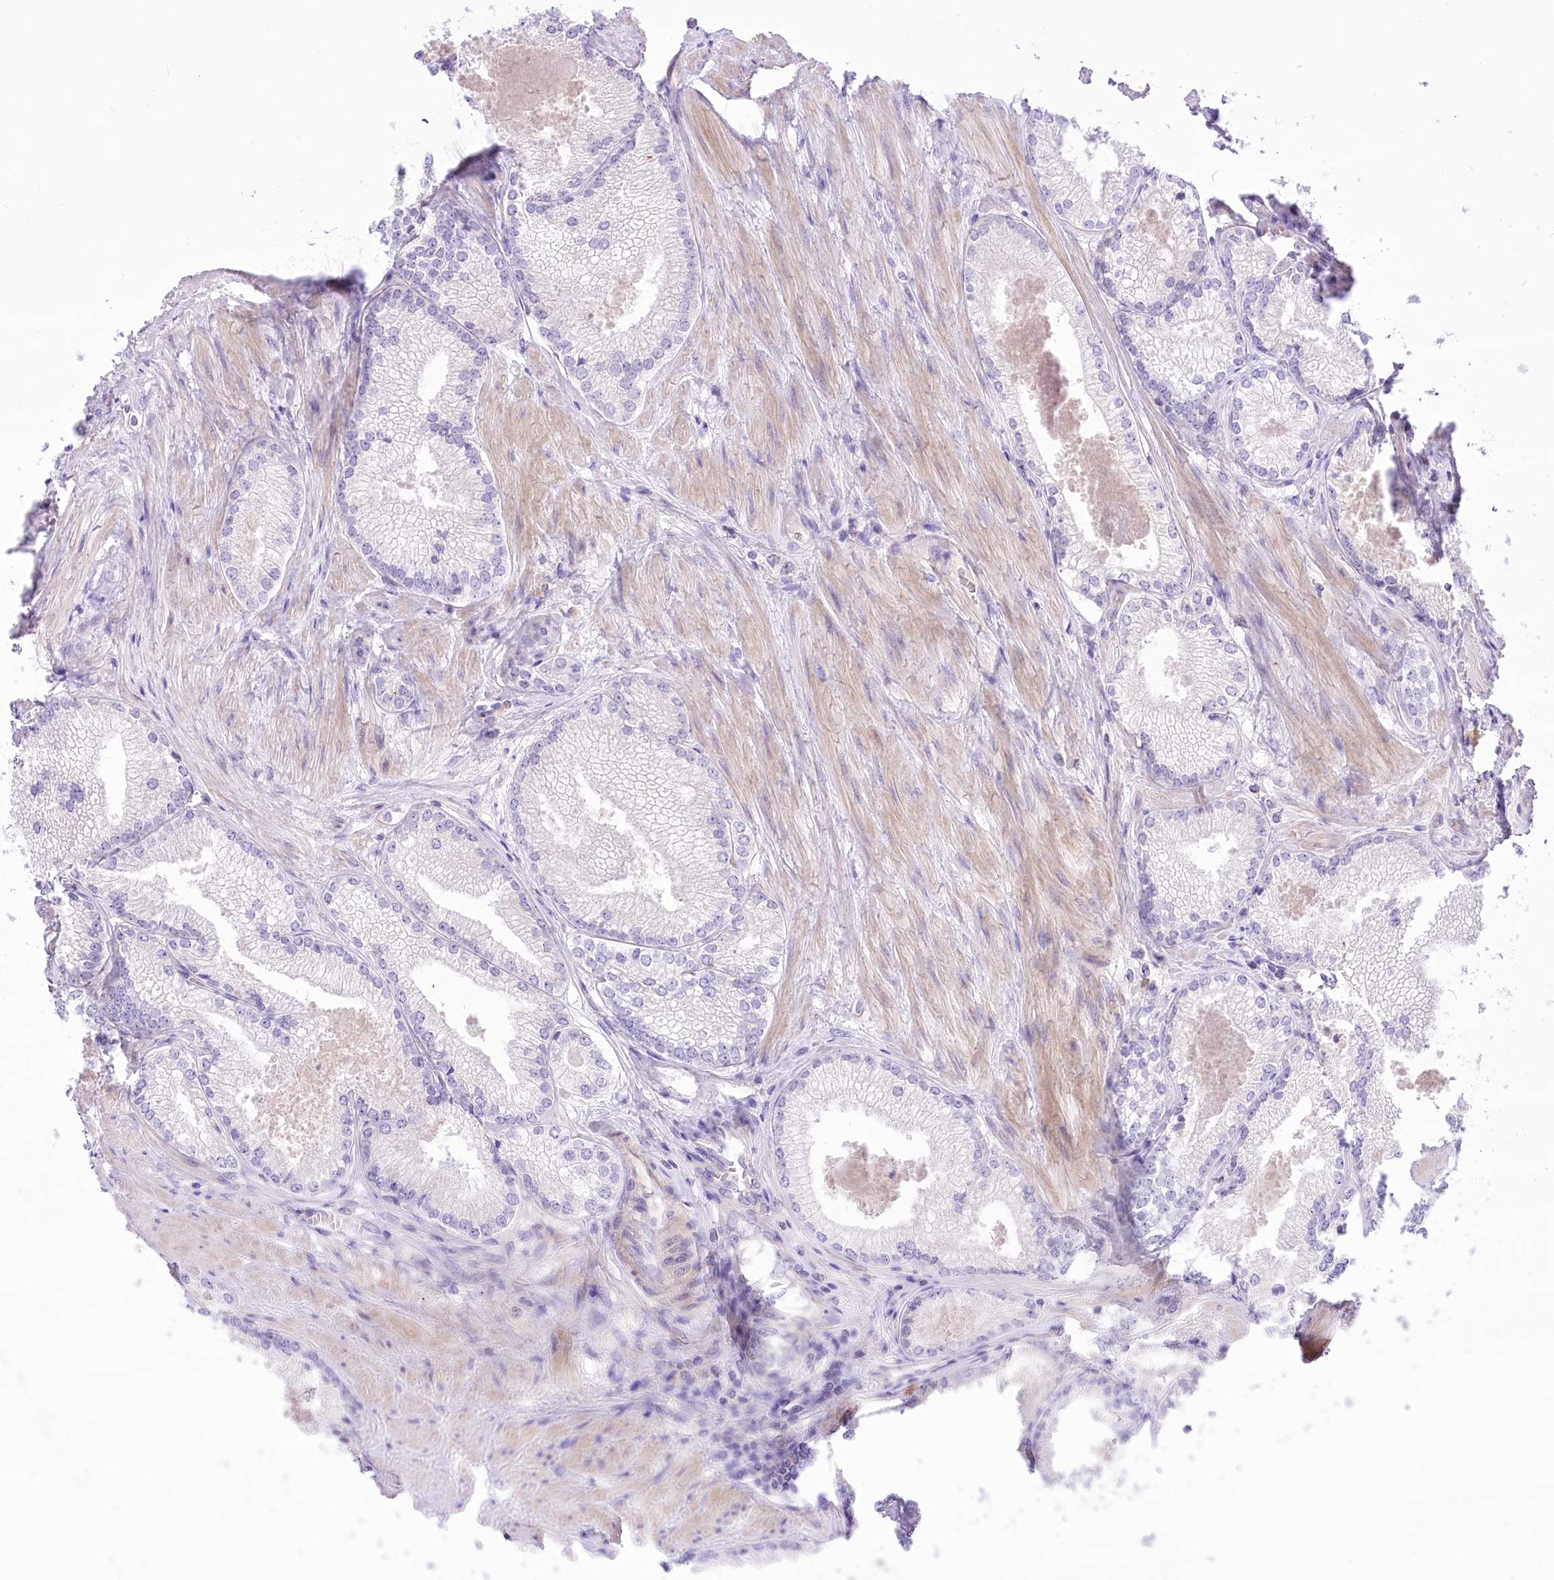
{"staining": {"intensity": "negative", "quantity": "none", "location": "none"}, "tissue": "prostate cancer", "cell_type": "Tumor cells", "image_type": "cancer", "snomed": [{"axis": "morphology", "description": "Adenocarcinoma, High grade"}, {"axis": "topography", "description": "Prostate"}], "caption": "DAB immunohistochemical staining of prostate cancer reveals no significant positivity in tumor cells.", "gene": "HELT", "patient": {"sex": "male", "age": 66}}